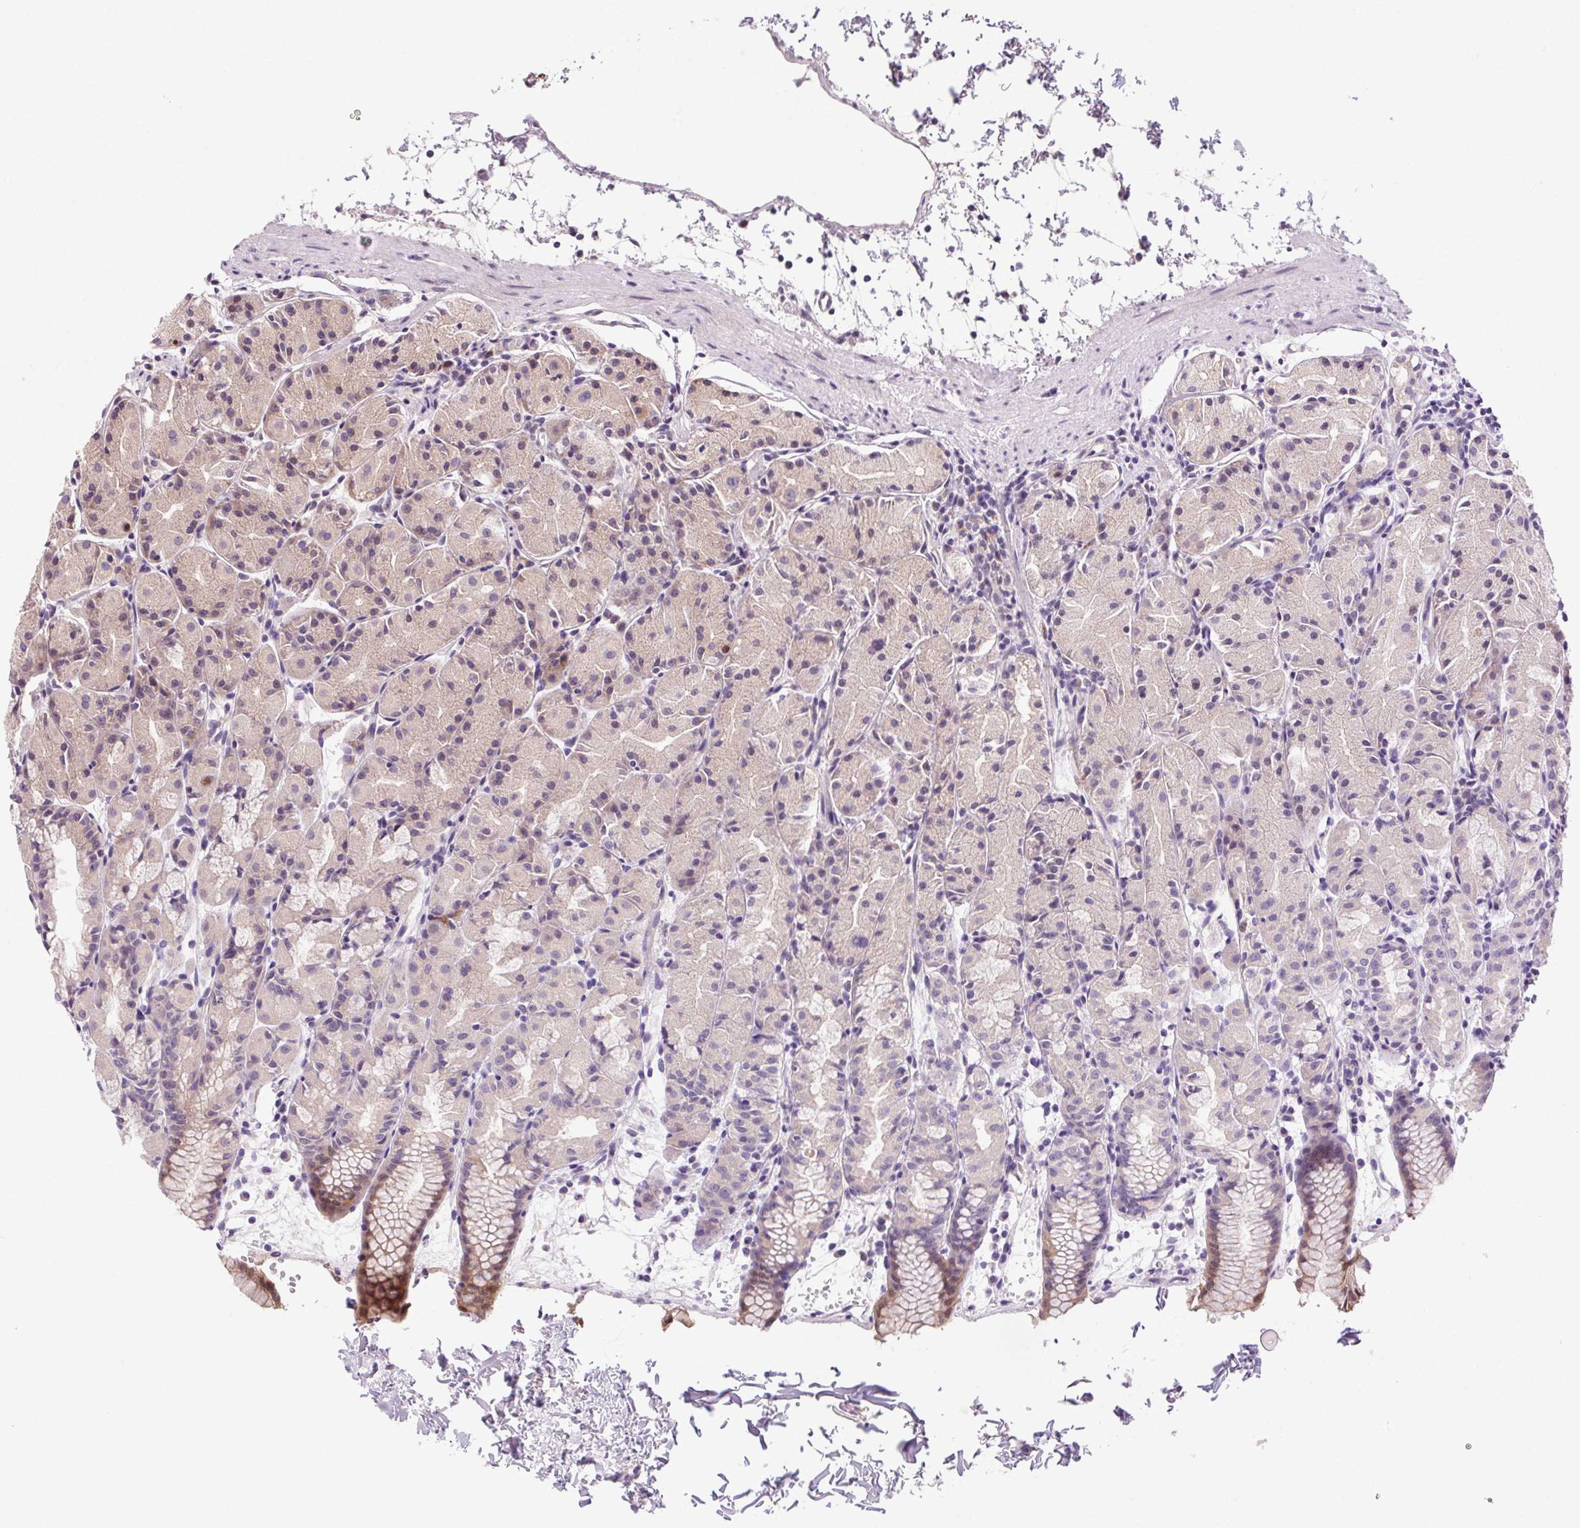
{"staining": {"intensity": "weak", "quantity": "25%-75%", "location": "cytoplasmic/membranous"}, "tissue": "stomach", "cell_type": "Glandular cells", "image_type": "normal", "snomed": [{"axis": "morphology", "description": "Normal tissue, NOS"}, {"axis": "topography", "description": "Stomach, upper"}], "caption": "Immunohistochemistry (IHC) histopathology image of benign stomach: human stomach stained using immunohistochemistry (IHC) reveals low levels of weak protein expression localized specifically in the cytoplasmic/membranous of glandular cells, appearing as a cytoplasmic/membranous brown color.", "gene": "LRRTM1", "patient": {"sex": "male", "age": 47}}